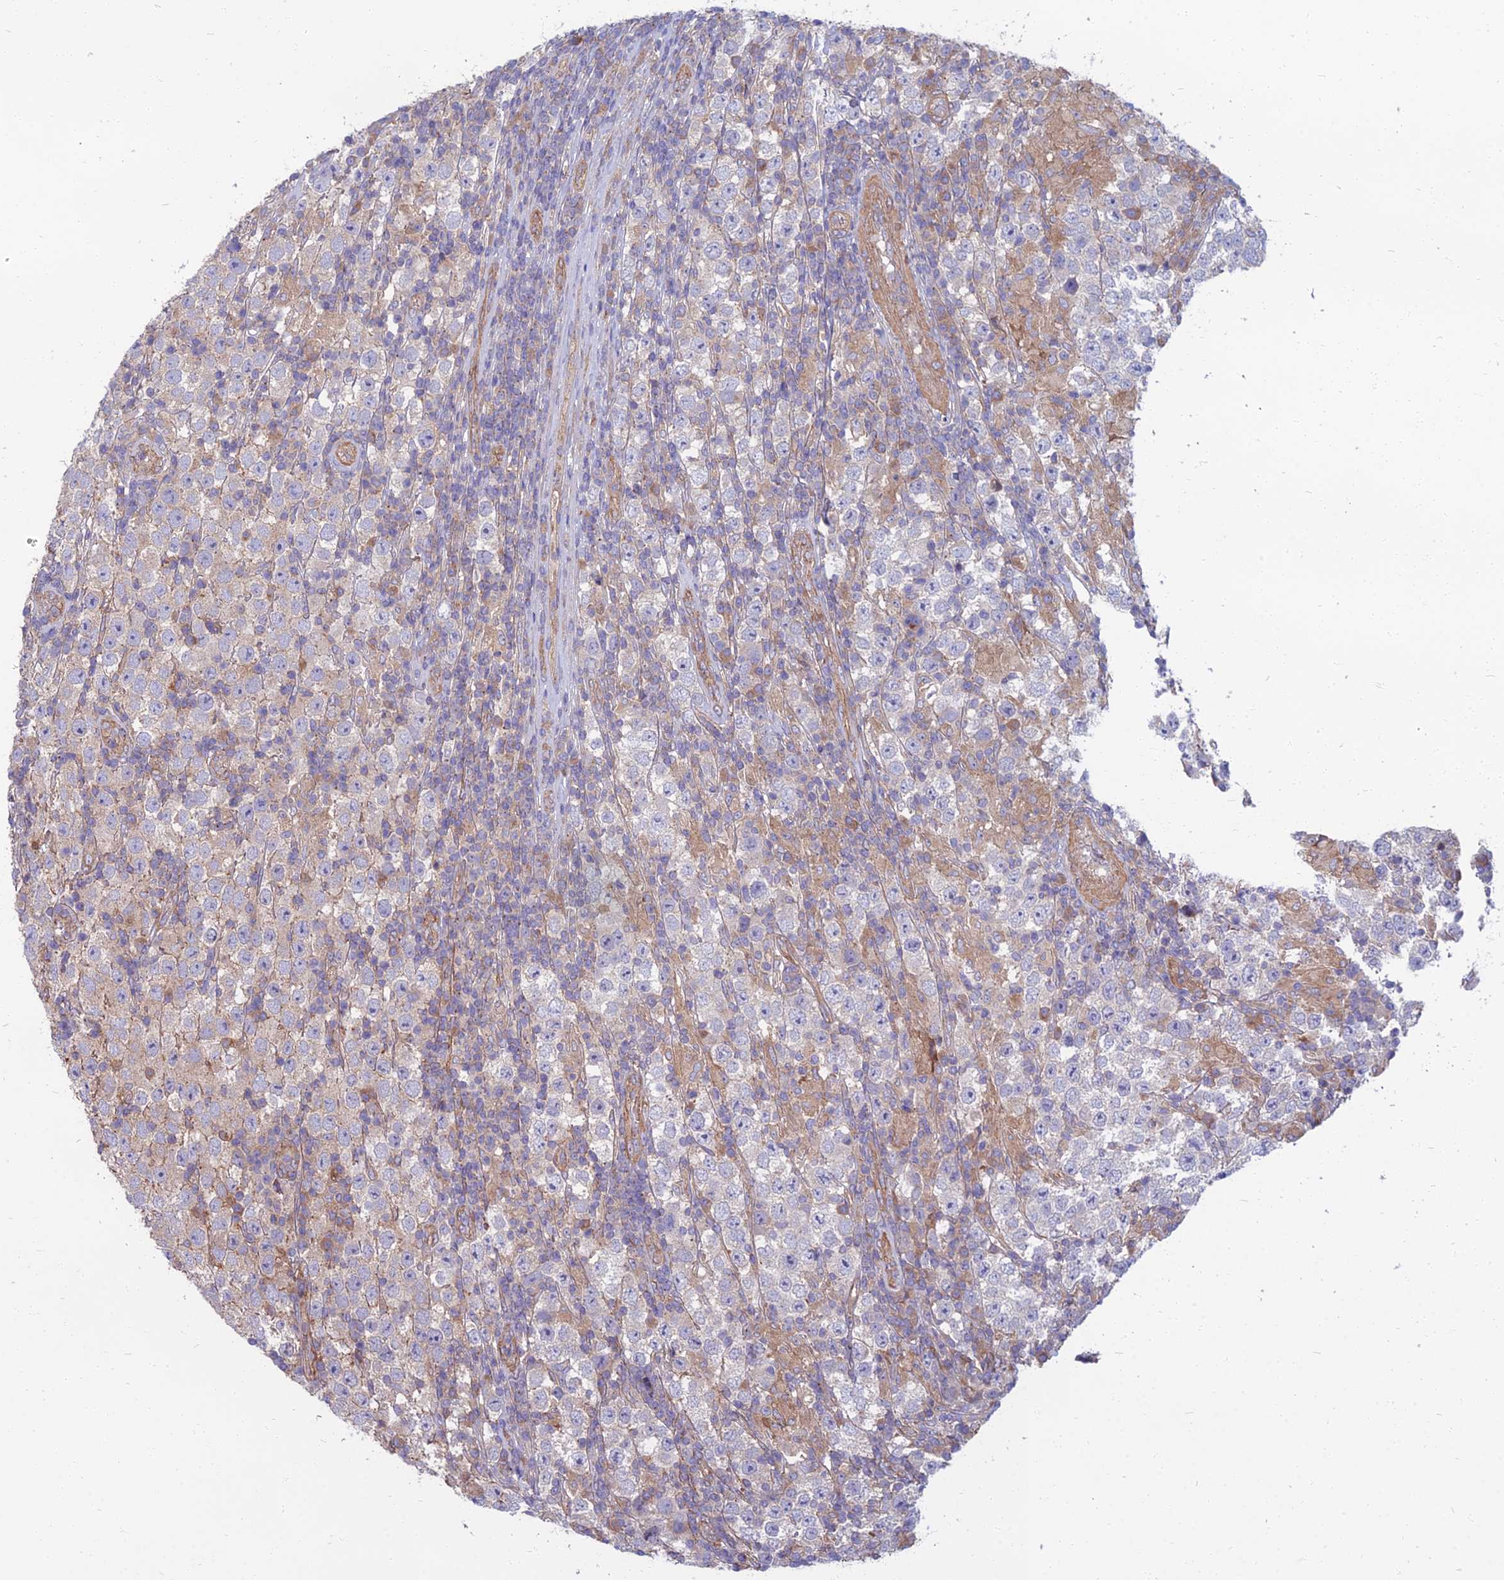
{"staining": {"intensity": "negative", "quantity": "none", "location": "none"}, "tissue": "testis cancer", "cell_type": "Tumor cells", "image_type": "cancer", "snomed": [{"axis": "morphology", "description": "Normal tissue, NOS"}, {"axis": "morphology", "description": "Urothelial carcinoma, High grade"}, {"axis": "morphology", "description": "Seminoma, NOS"}, {"axis": "morphology", "description": "Carcinoma, Embryonal, NOS"}, {"axis": "topography", "description": "Urinary bladder"}, {"axis": "topography", "description": "Testis"}], "caption": "IHC of human testis embryonal carcinoma shows no expression in tumor cells.", "gene": "WDR24", "patient": {"sex": "male", "age": 41}}